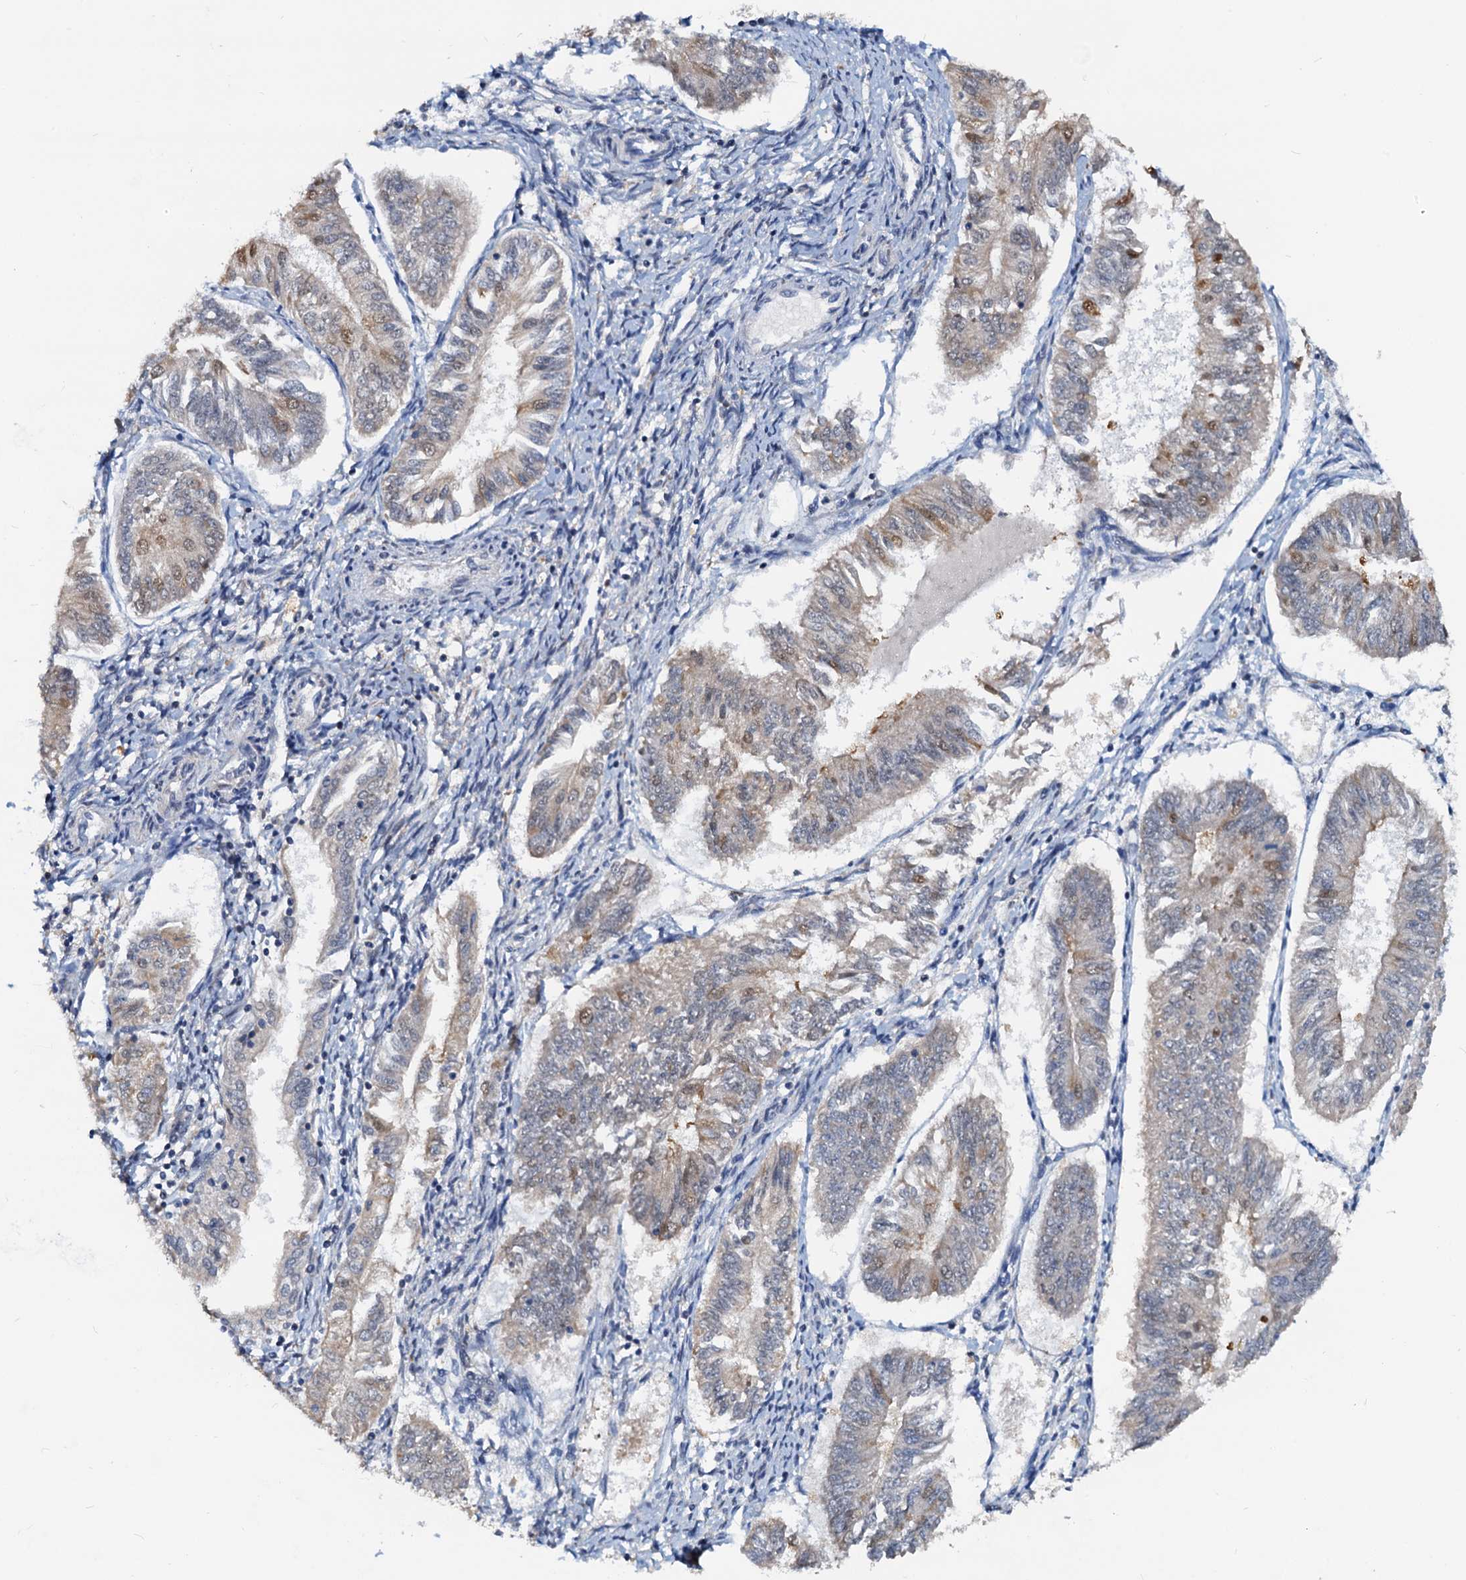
{"staining": {"intensity": "moderate", "quantity": "<25%", "location": "cytoplasmic/membranous"}, "tissue": "endometrial cancer", "cell_type": "Tumor cells", "image_type": "cancer", "snomed": [{"axis": "morphology", "description": "Adenocarcinoma, NOS"}, {"axis": "topography", "description": "Endometrium"}], "caption": "This image shows IHC staining of adenocarcinoma (endometrial), with low moderate cytoplasmic/membranous positivity in approximately <25% of tumor cells.", "gene": "PTGES3", "patient": {"sex": "female", "age": 58}}